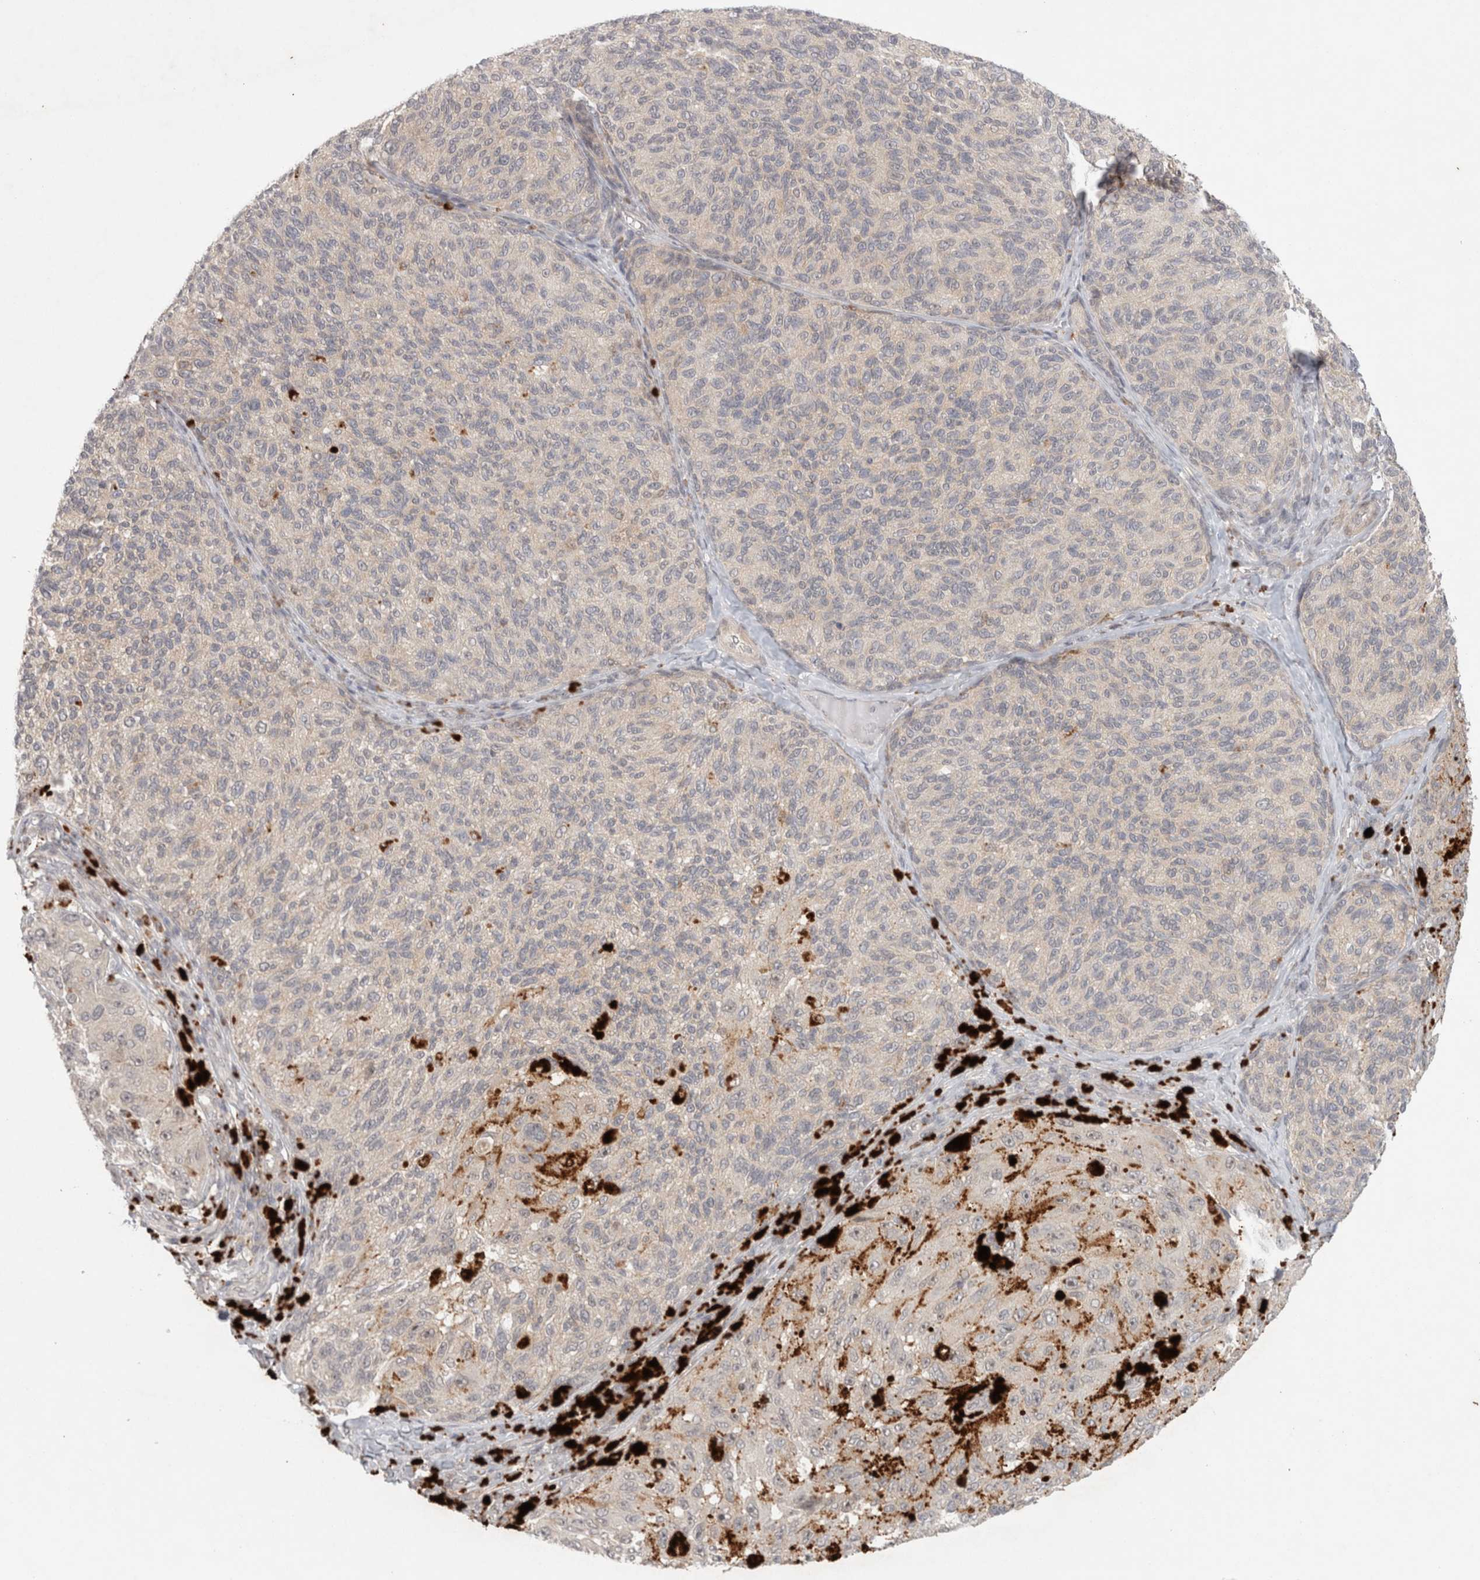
{"staining": {"intensity": "negative", "quantity": "none", "location": "none"}, "tissue": "melanoma", "cell_type": "Tumor cells", "image_type": "cancer", "snomed": [{"axis": "morphology", "description": "Malignant melanoma, NOS"}, {"axis": "topography", "description": "Skin"}], "caption": "Tumor cells are negative for brown protein staining in melanoma. Brightfield microscopy of IHC stained with DAB (brown) and hematoxylin (blue), captured at high magnification.", "gene": "FBXO42", "patient": {"sex": "female", "age": 73}}